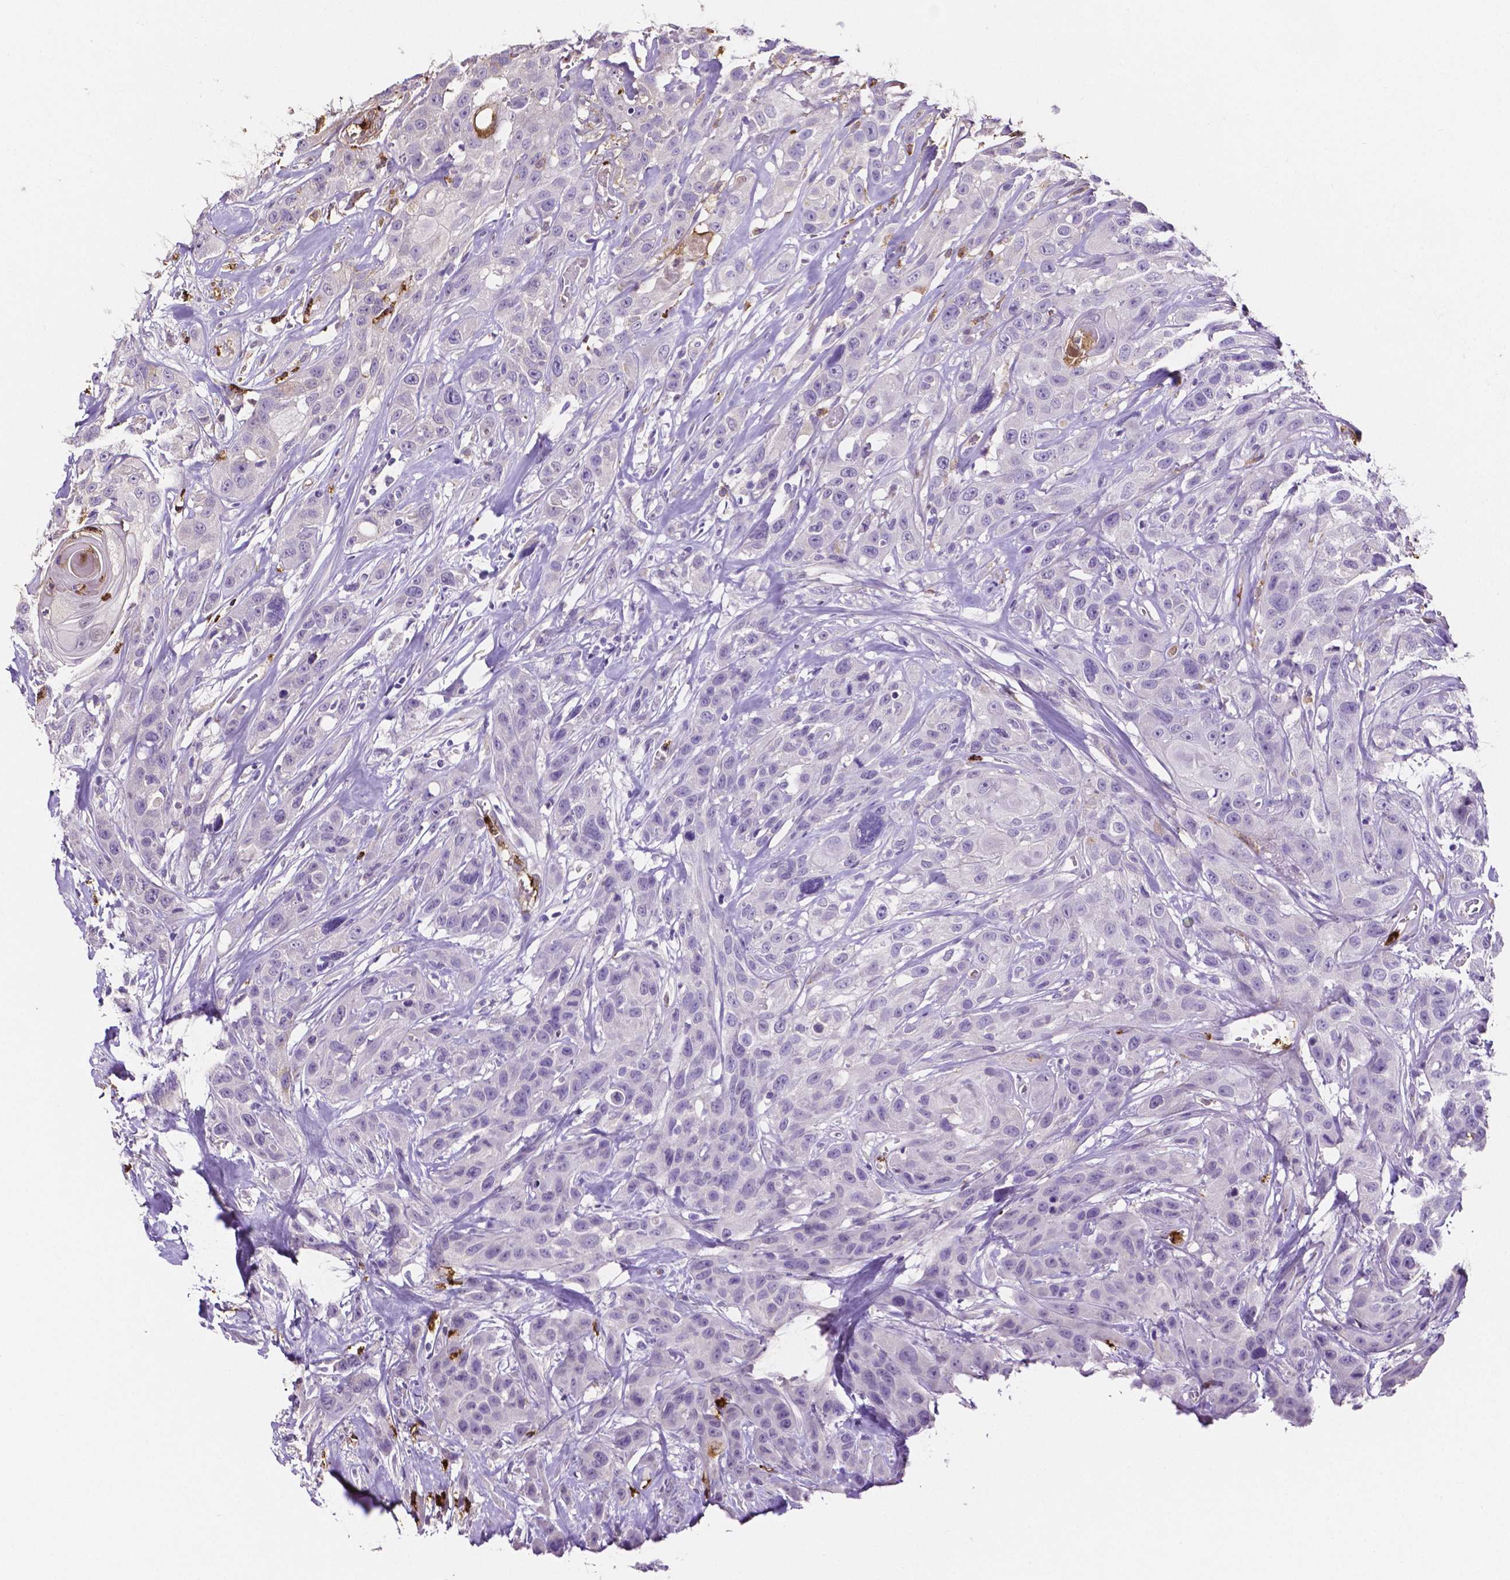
{"staining": {"intensity": "negative", "quantity": "none", "location": "none"}, "tissue": "head and neck cancer", "cell_type": "Tumor cells", "image_type": "cancer", "snomed": [{"axis": "morphology", "description": "Squamous cell carcinoma, NOS"}, {"axis": "topography", "description": "Head-Neck"}], "caption": "Tumor cells show no significant protein positivity in head and neck cancer (squamous cell carcinoma). Nuclei are stained in blue.", "gene": "MMP9", "patient": {"sex": "male", "age": 57}}